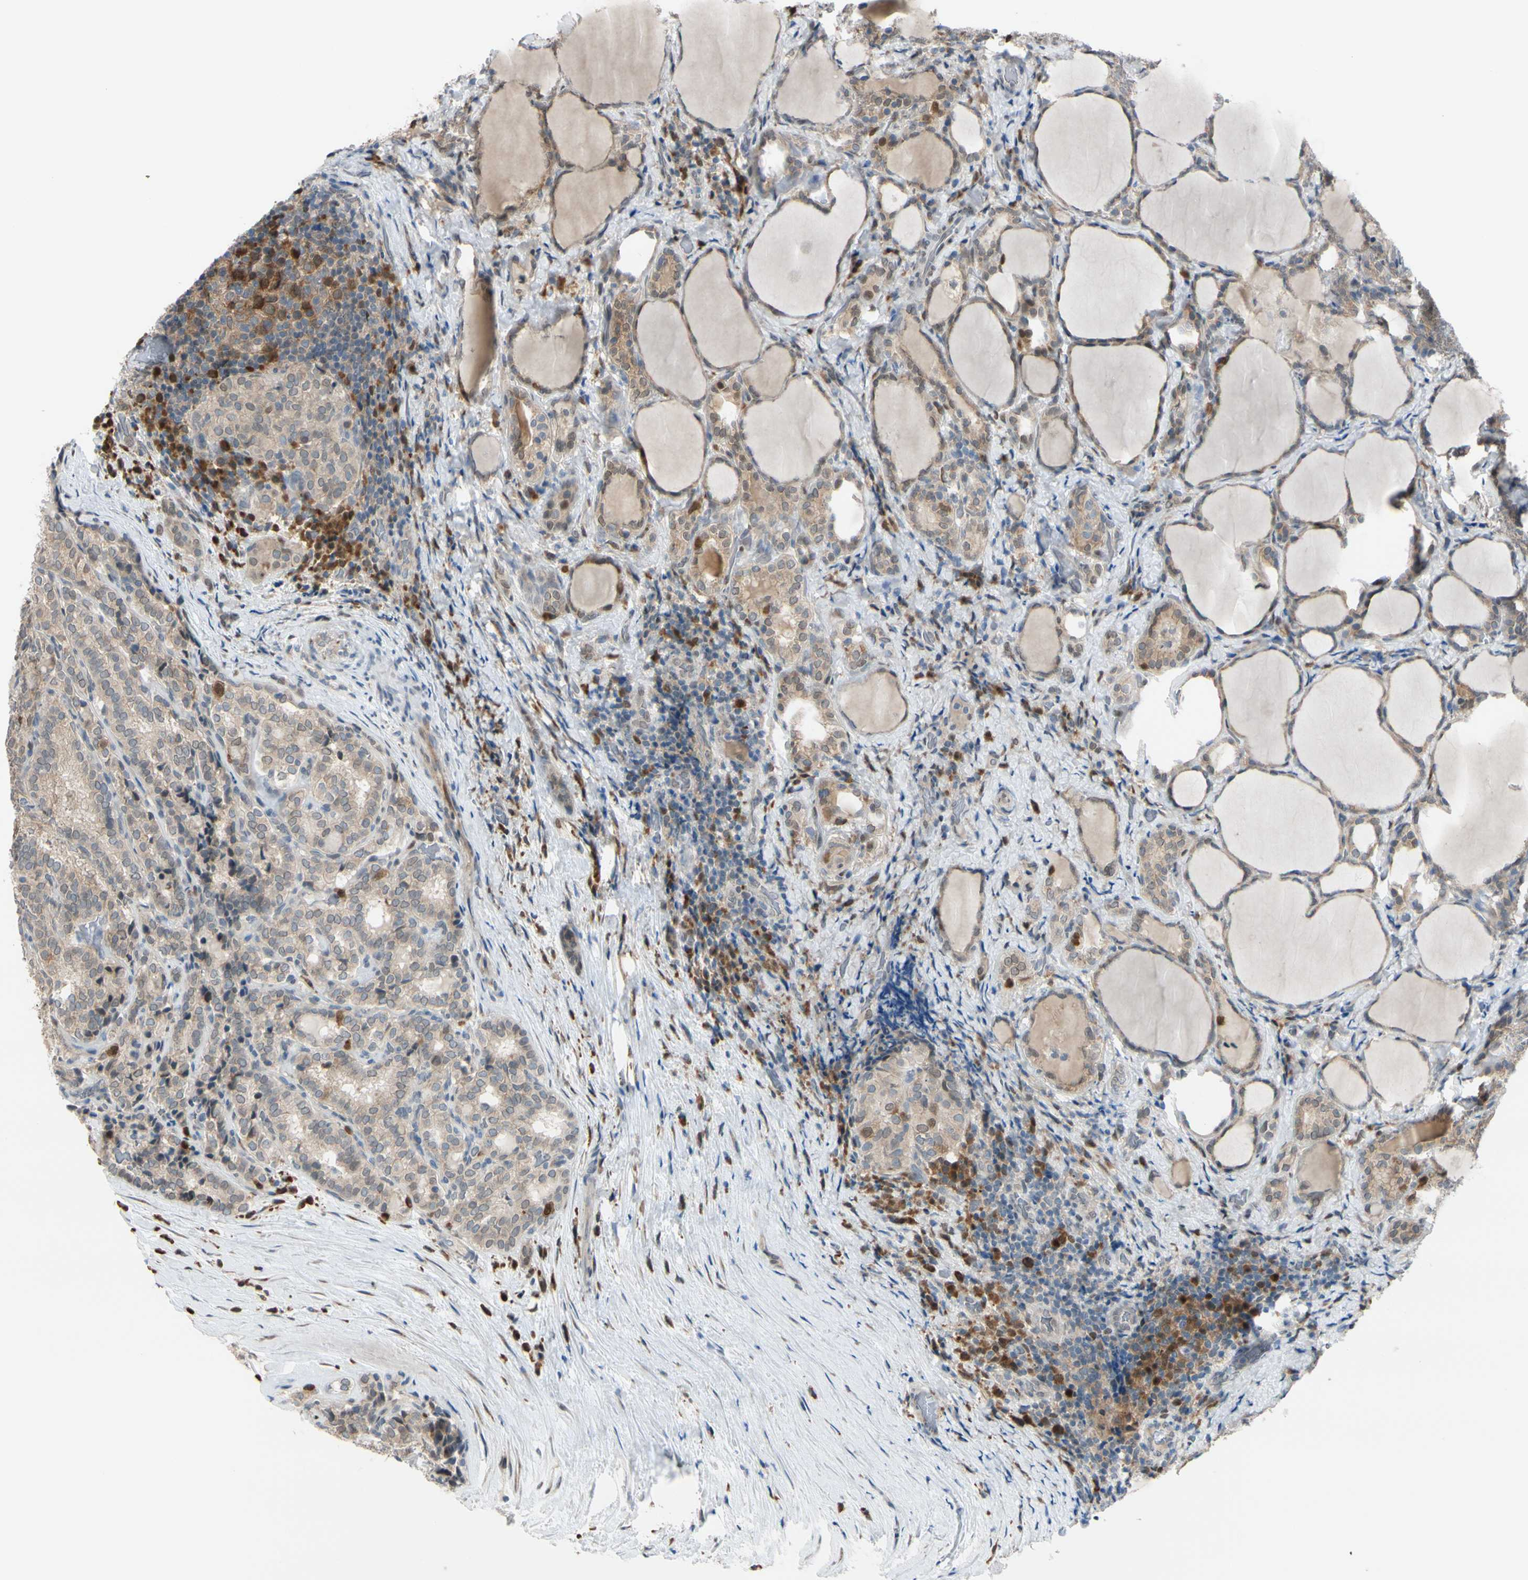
{"staining": {"intensity": "weak", "quantity": "25%-75%", "location": "cytoplasmic/membranous"}, "tissue": "thyroid cancer", "cell_type": "Tumor cells", "image_type": "cancer", "snomed": [{"axis": "morphology", "description": "Normal tissue, NOS"}, {"axis": "morphology", "description": "Papillary adenocarcinoma, NOS"}, {"axis": "topography", "description": "Thyroid gland"}], "caption": "Weak cytoplasmic/membranous expression for a protein is seen in about 25%-75% of tumor cells of thyroid cancer using immunohistochemistry (IHC).", "gene": "PTTG1", "patient": {"sex": "female", "age": 30}}